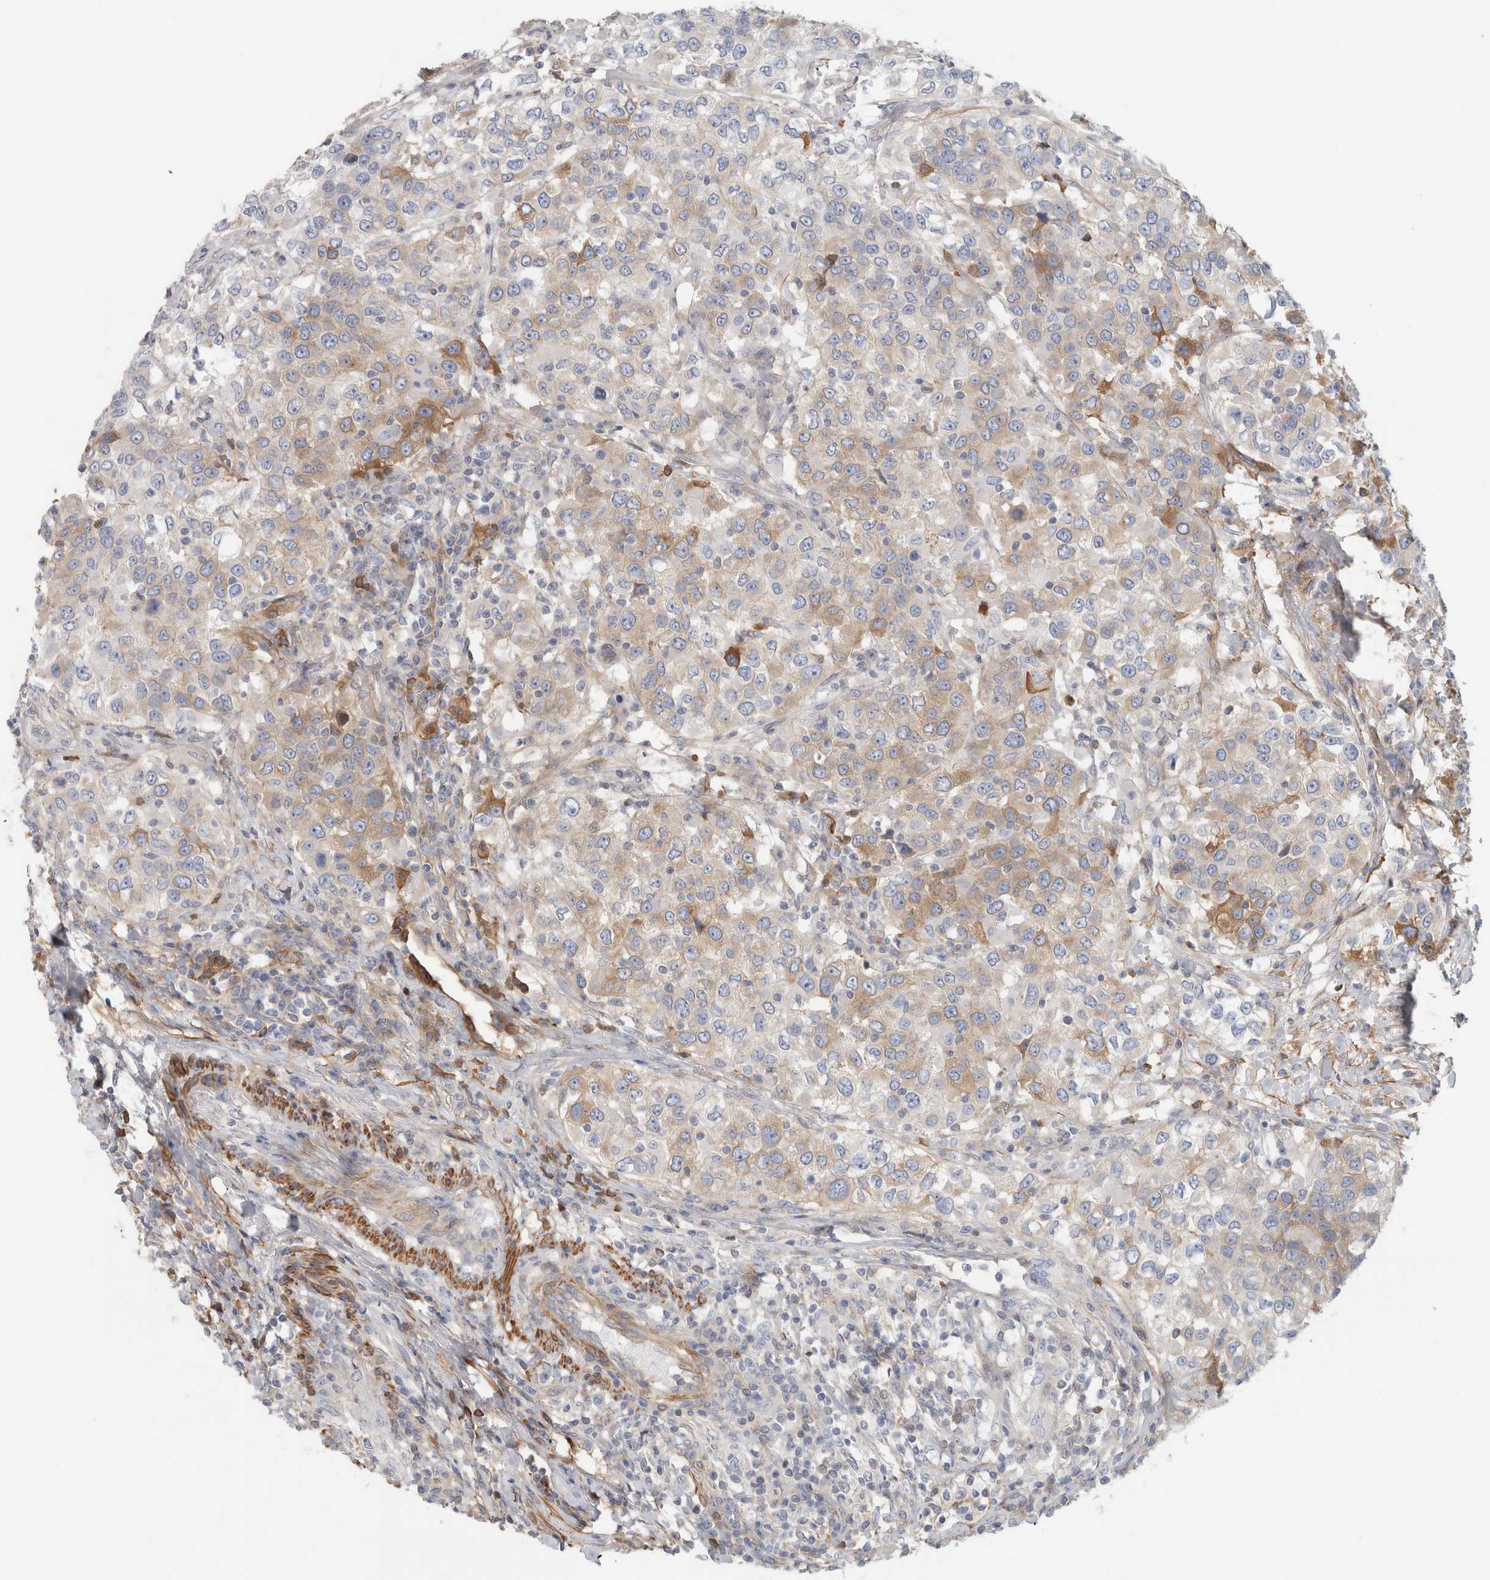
{"staining": {"intensity": "weak", "quantity": "25%-75%", "location": "cytoplasmic/membranous"}, "tissue": "urothelial cancer", "cell_type": "Tumor cells", "image_type": "cancer", "snomed": [{"axis": "morphology", "description": "Urothelial carcinoma, High grade"}, {"axis": "topography", "description": "Urinary bladder"}], "caption": "A high-resolution image shows immunohistochemistry (IHC) staining of high-grade urothelial carcinoma, which demonstrates weak cytoplasmic/membranous expression in approximately 25%-75% of tumor cells.", "gene": "CFI", "patient": {"sex": "female", "age": 80}}